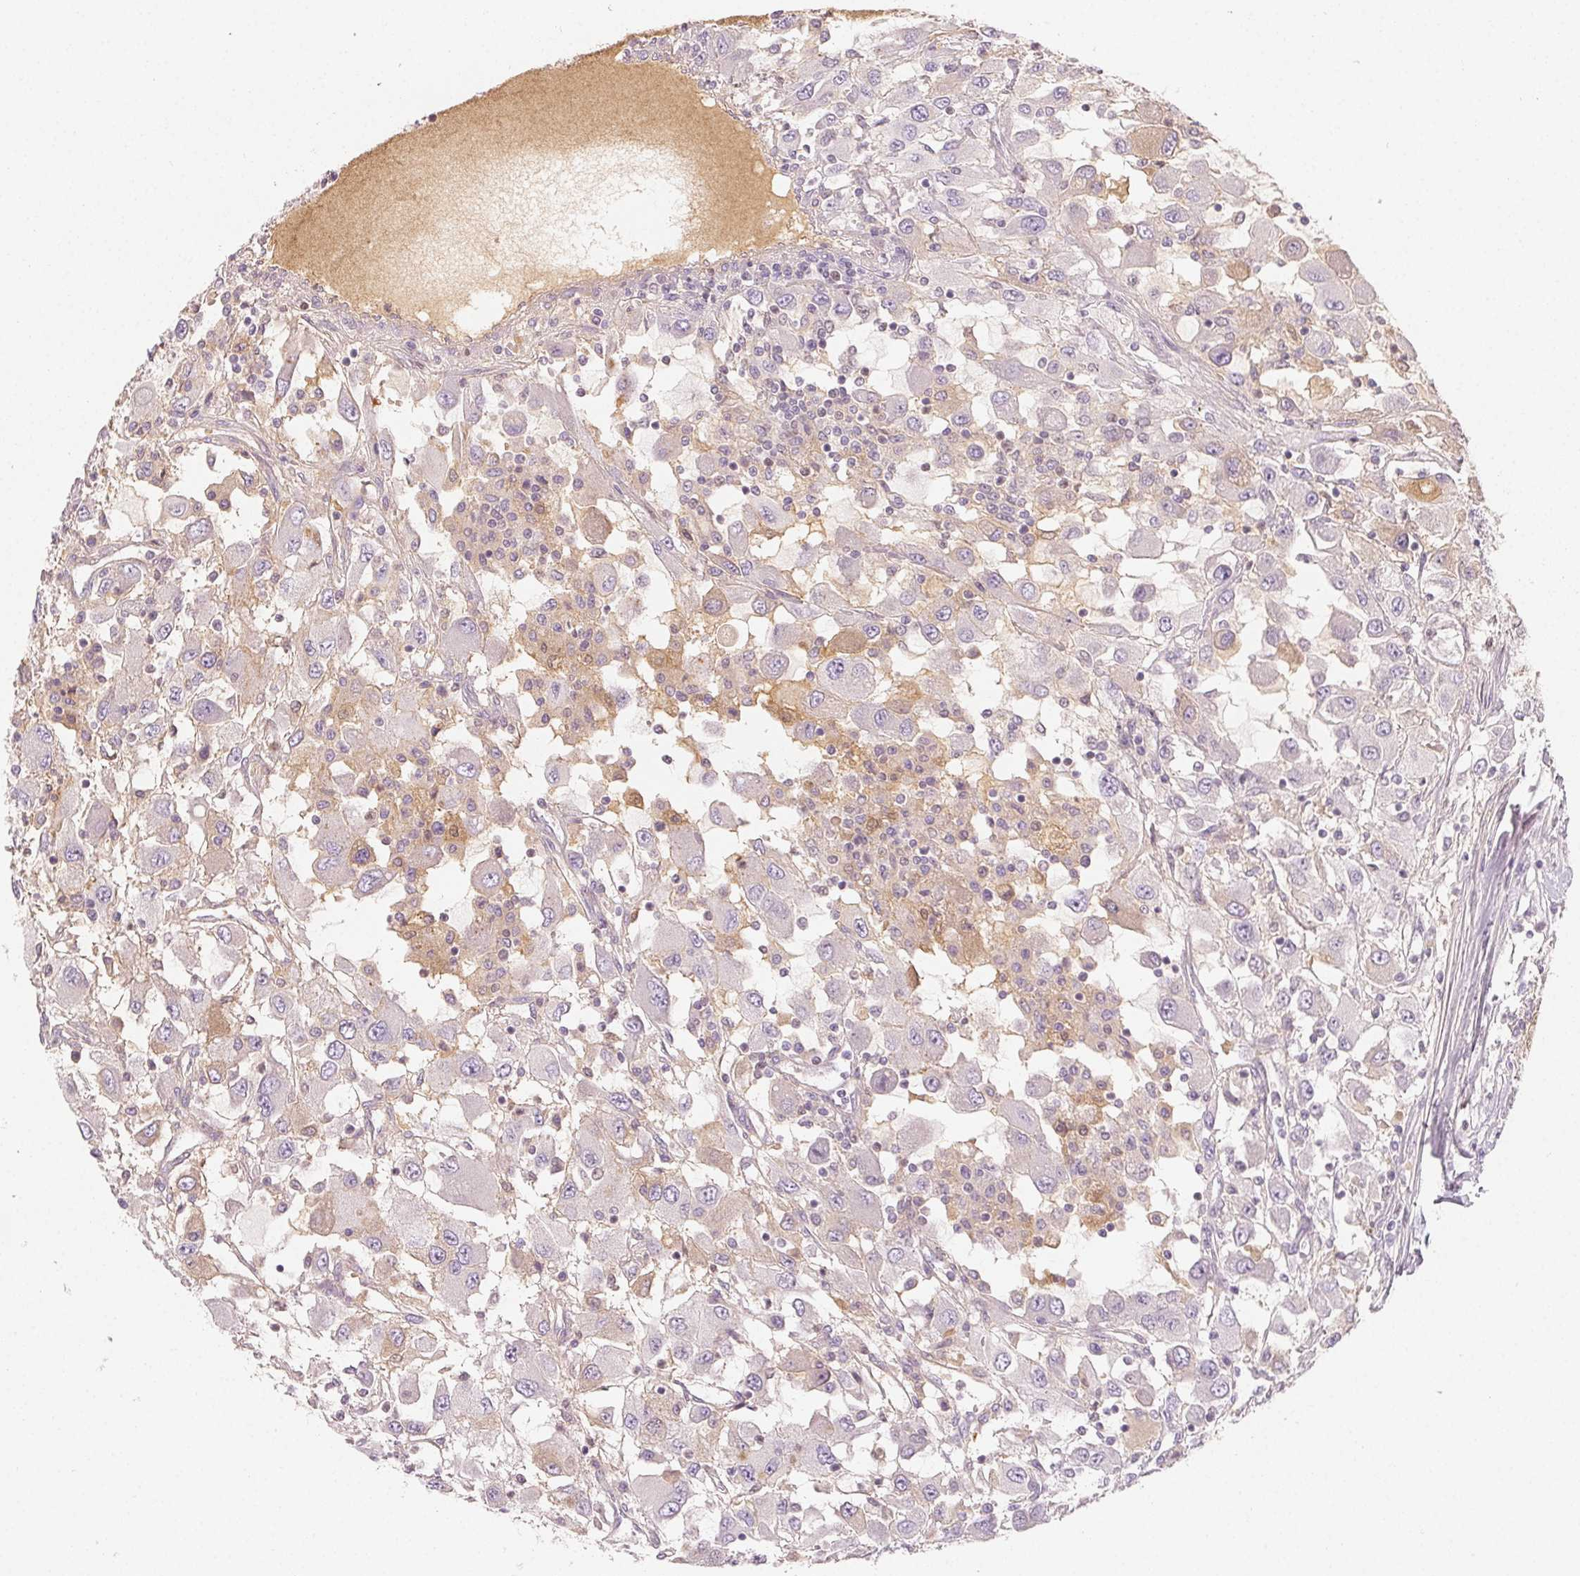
{"staining": {"intensity": "negative", "quantity": "none", "location": "none"}, "tissue": "renal cancer", "cell_type": "Tumor cells", "image_type": "cancer", "snomed": [{"axis": "morphology", "description": "Adenocarcinoma, NOS"}, {"axis": "topography", "description": "Kidney"}], "caption": "The histopathology image demonstrates no significant positivity in tumor cells of renal cancer.", "gene": "AFM", "patient": {"sex": "female", "age": 67}}